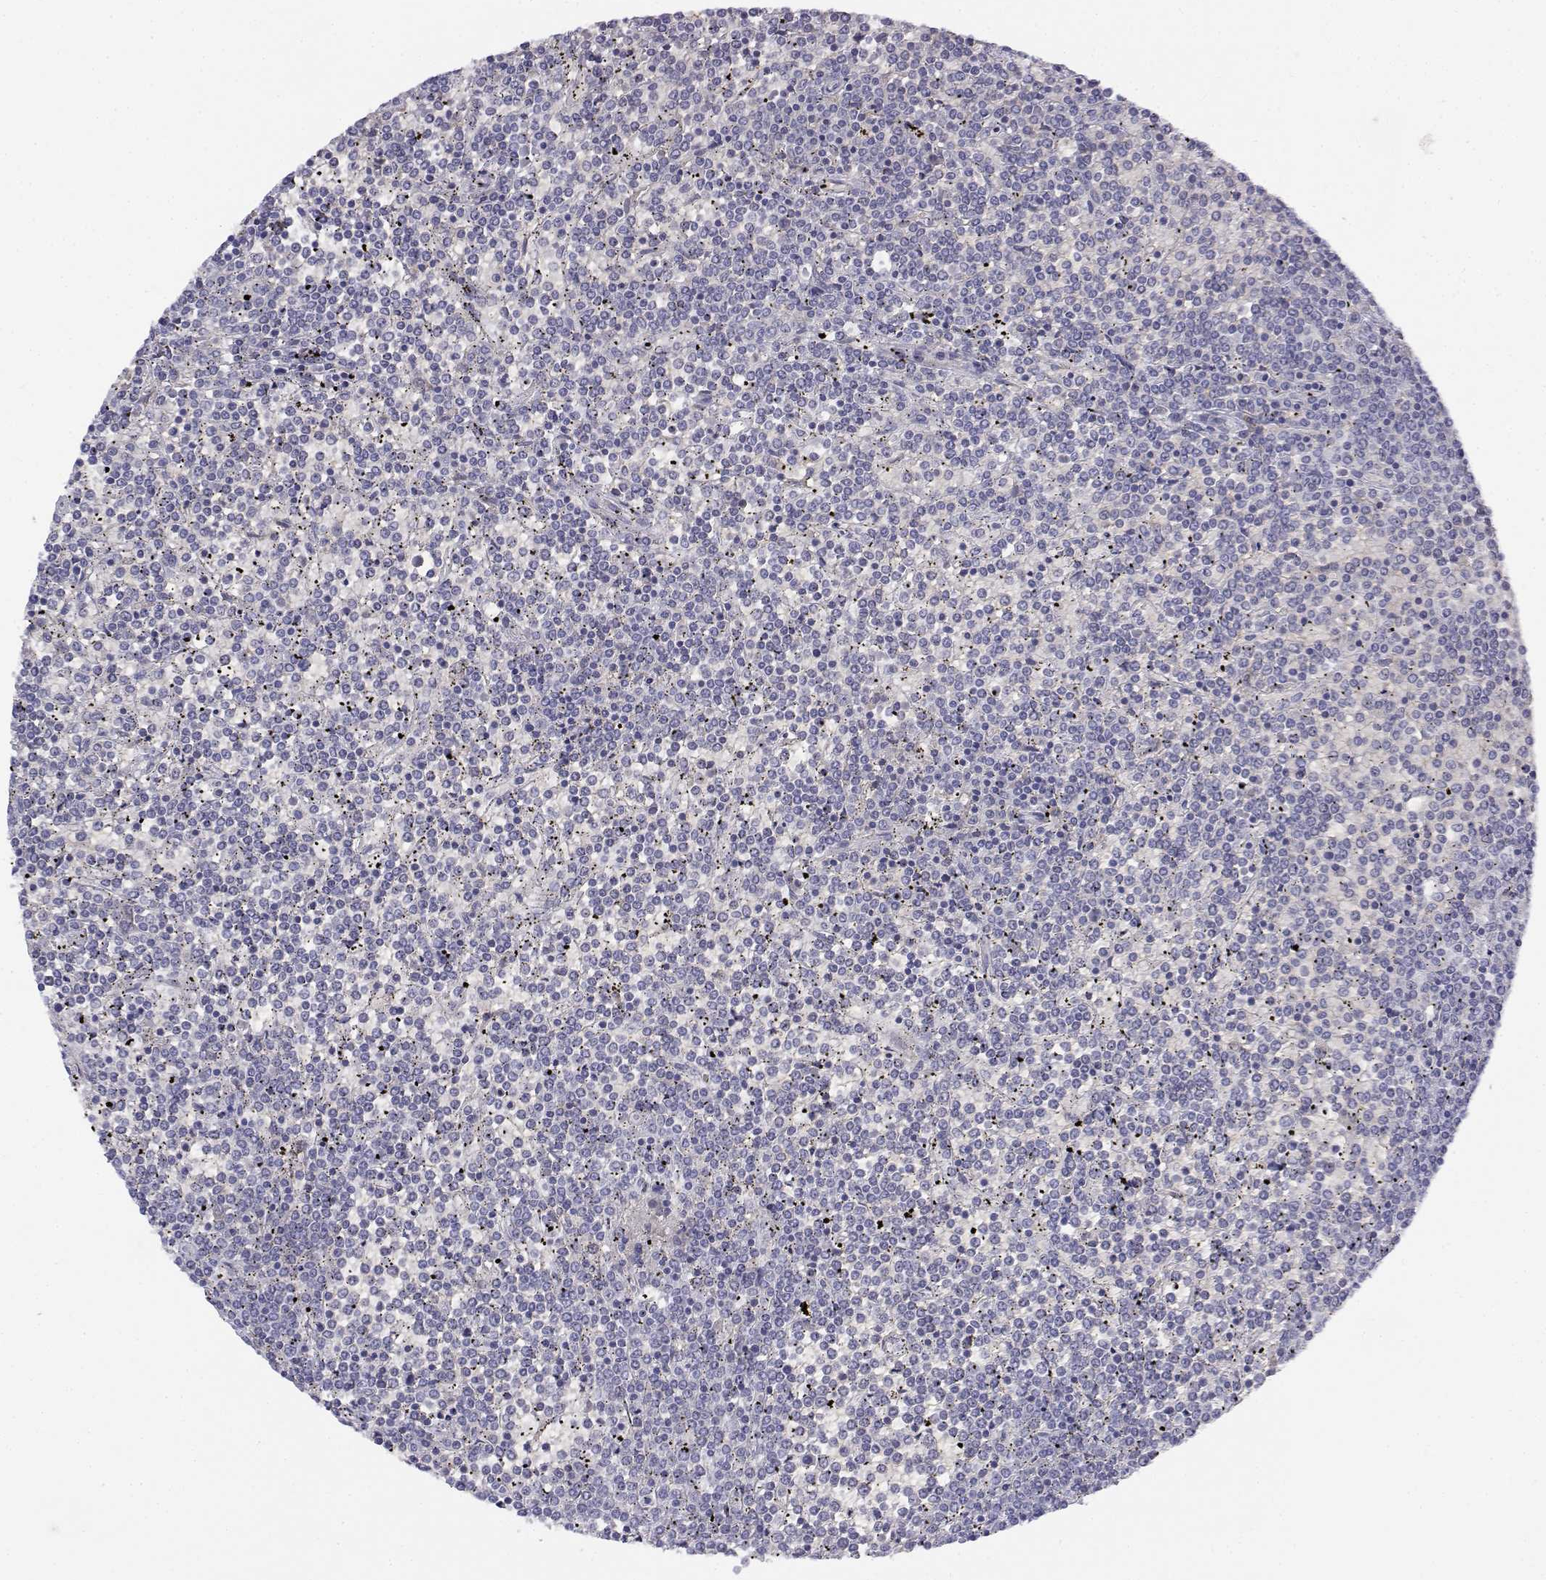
{"staining": {"intensity": "negative", "quantity": "none", "location": "none"}, "tissue": "lymphoma", "cell_type": "Tumor cells", "image_type": "cancer", "snomed": [{"axis": "morphology", "description": "Malignant lymphoma, non-Hodgkin's type, Low grade"}, {"axis": "topography", "description": "Spleen"}], "caption": "The photomicrograph exhibits no staining of tumor cells in malignant lymphoma, non-Hodgkin's type (low-grade). (Stains: DAB immunohistochemistry with hematoxylin counter stain, Microscopy: brightfield microscopy at high magnification).", "gene": "CADM1", "patient": {"sex": "female", "age": 19}}